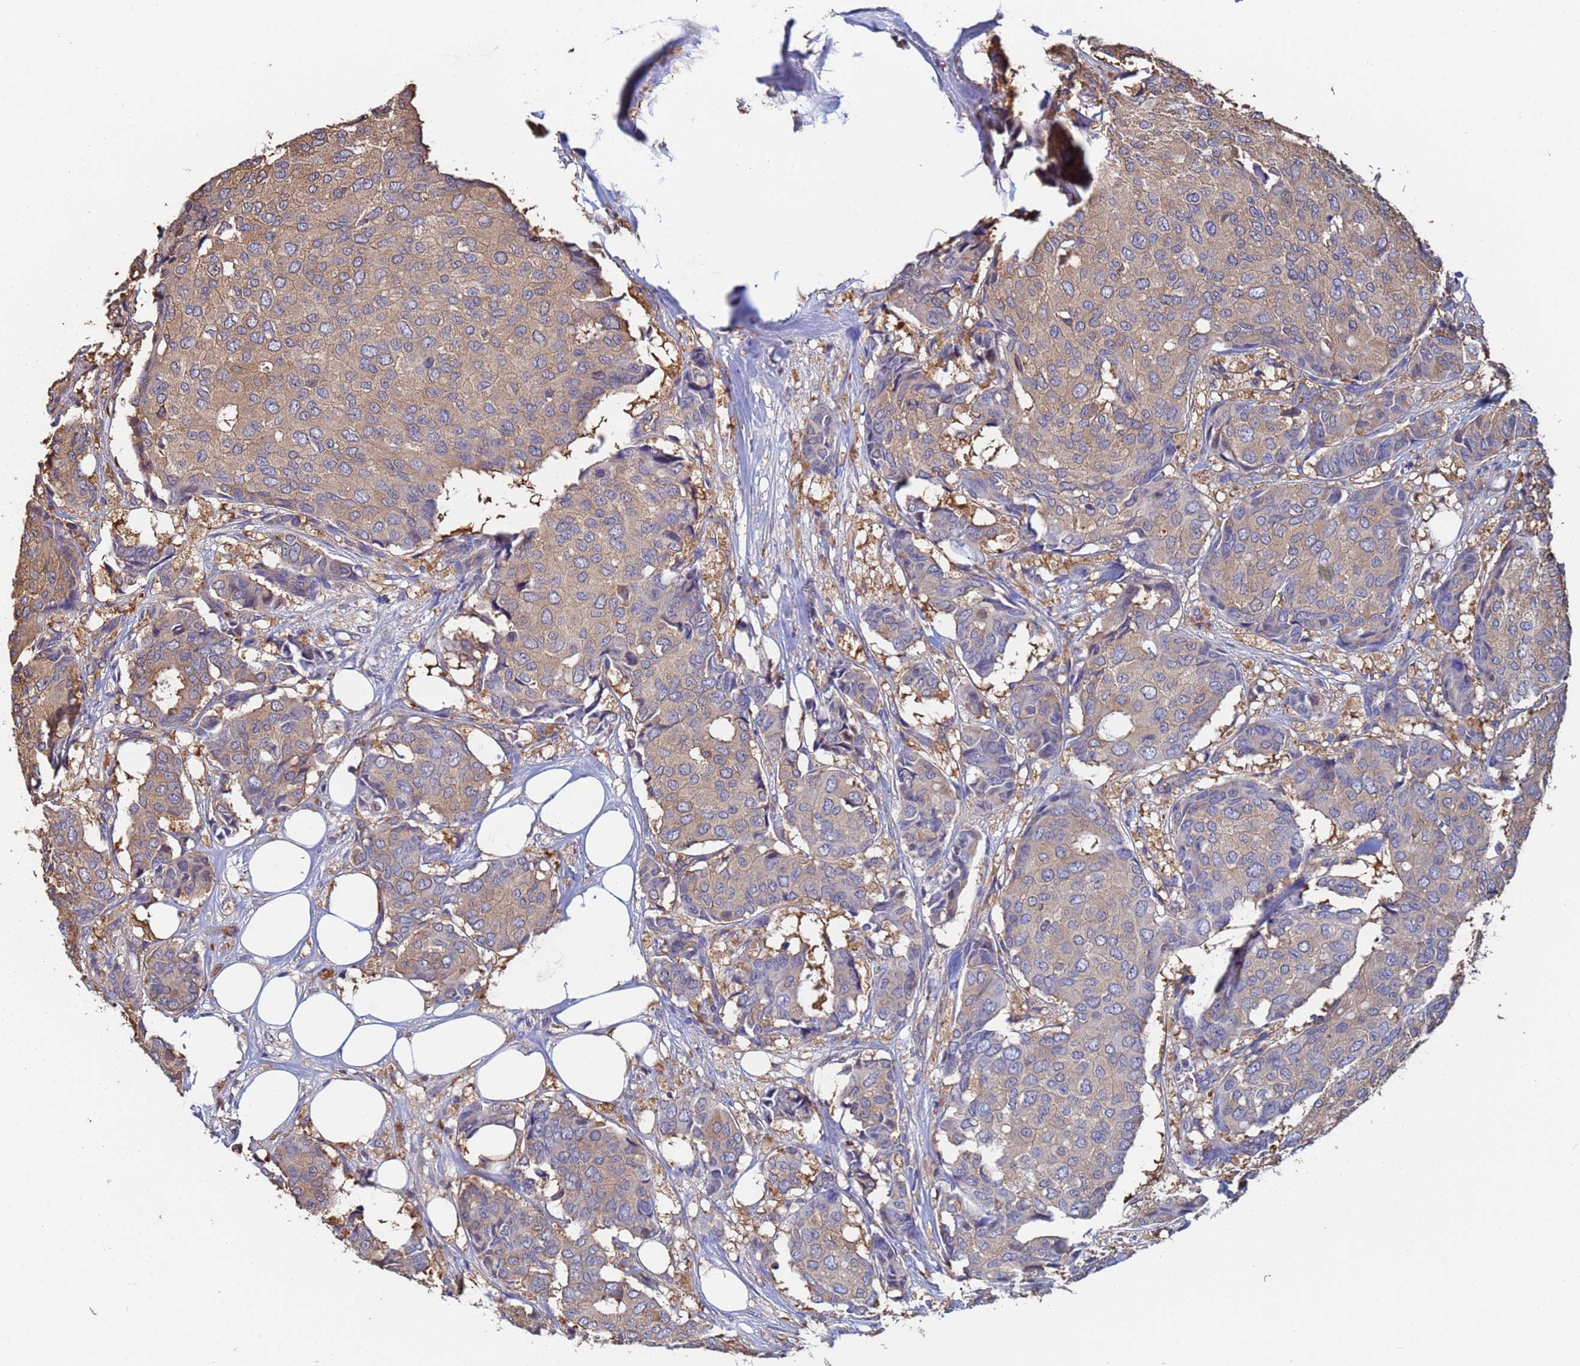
{"staining": {"intensity": "weak", "quantity": ">75%", "location": "cytoplasmic/membranous"}, "tissue": "breast cancer", "cell_type": "Tumor cells", "image_type": "cancer", "snomed": [{"axis": "morphology", "description": "Duct carcinoma"}, {"axis": "topography", "description": "Breast"}], "caption": "Human breast cancer (invasive ductal carcinoma) stained with a brown dye exhibits weak cytoplasmic/membranous positive staining in approximately >75% of tumor cells.", "gene": "FAM25A", "patient": {"sex": "female", "age": 75}}